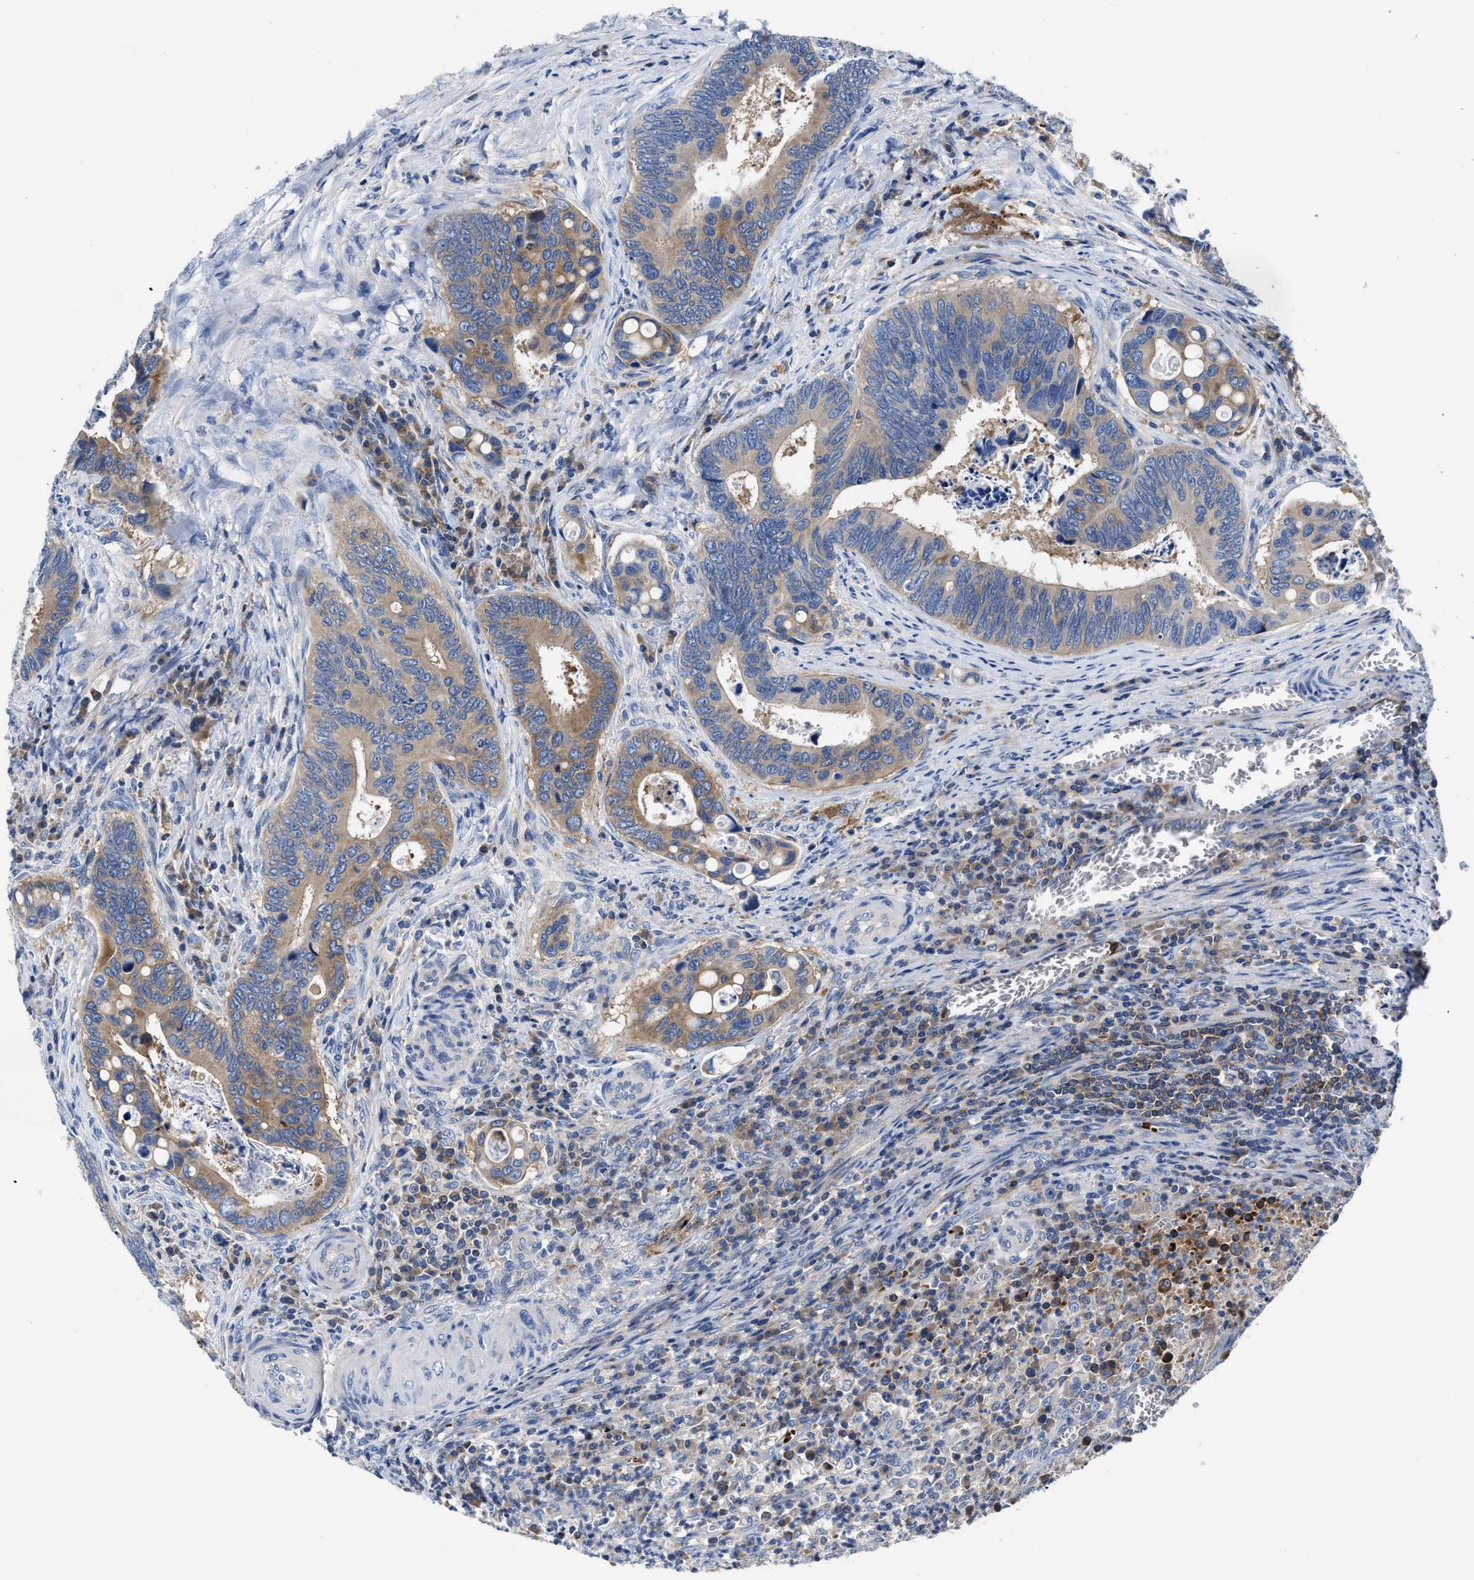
{"staining": {"intensity": "moderate", "quantity": ">75%", "location": "cytoplasmic/membranous"}, "tissue": "colorectal cancer", "cell_type": "Tumor cells", "image_type": "cancer", "snomed": [{"axis": "morphology", "description": "Inflammation, NOS"}, {"axis": "morphology", "description": "Adenocarcinoma, NOS"}, {"axis": "topography", "description": "Colon"}], "caption": "This image exhibits immunohistochemistry staining of adenocarcinoma (colorectal), with medium moderate cytoplasmic/membranous positivity in about >75% of tumor cells.", "gene": "PHLPP1", "patient": {"sex": "male", "age": 72}}